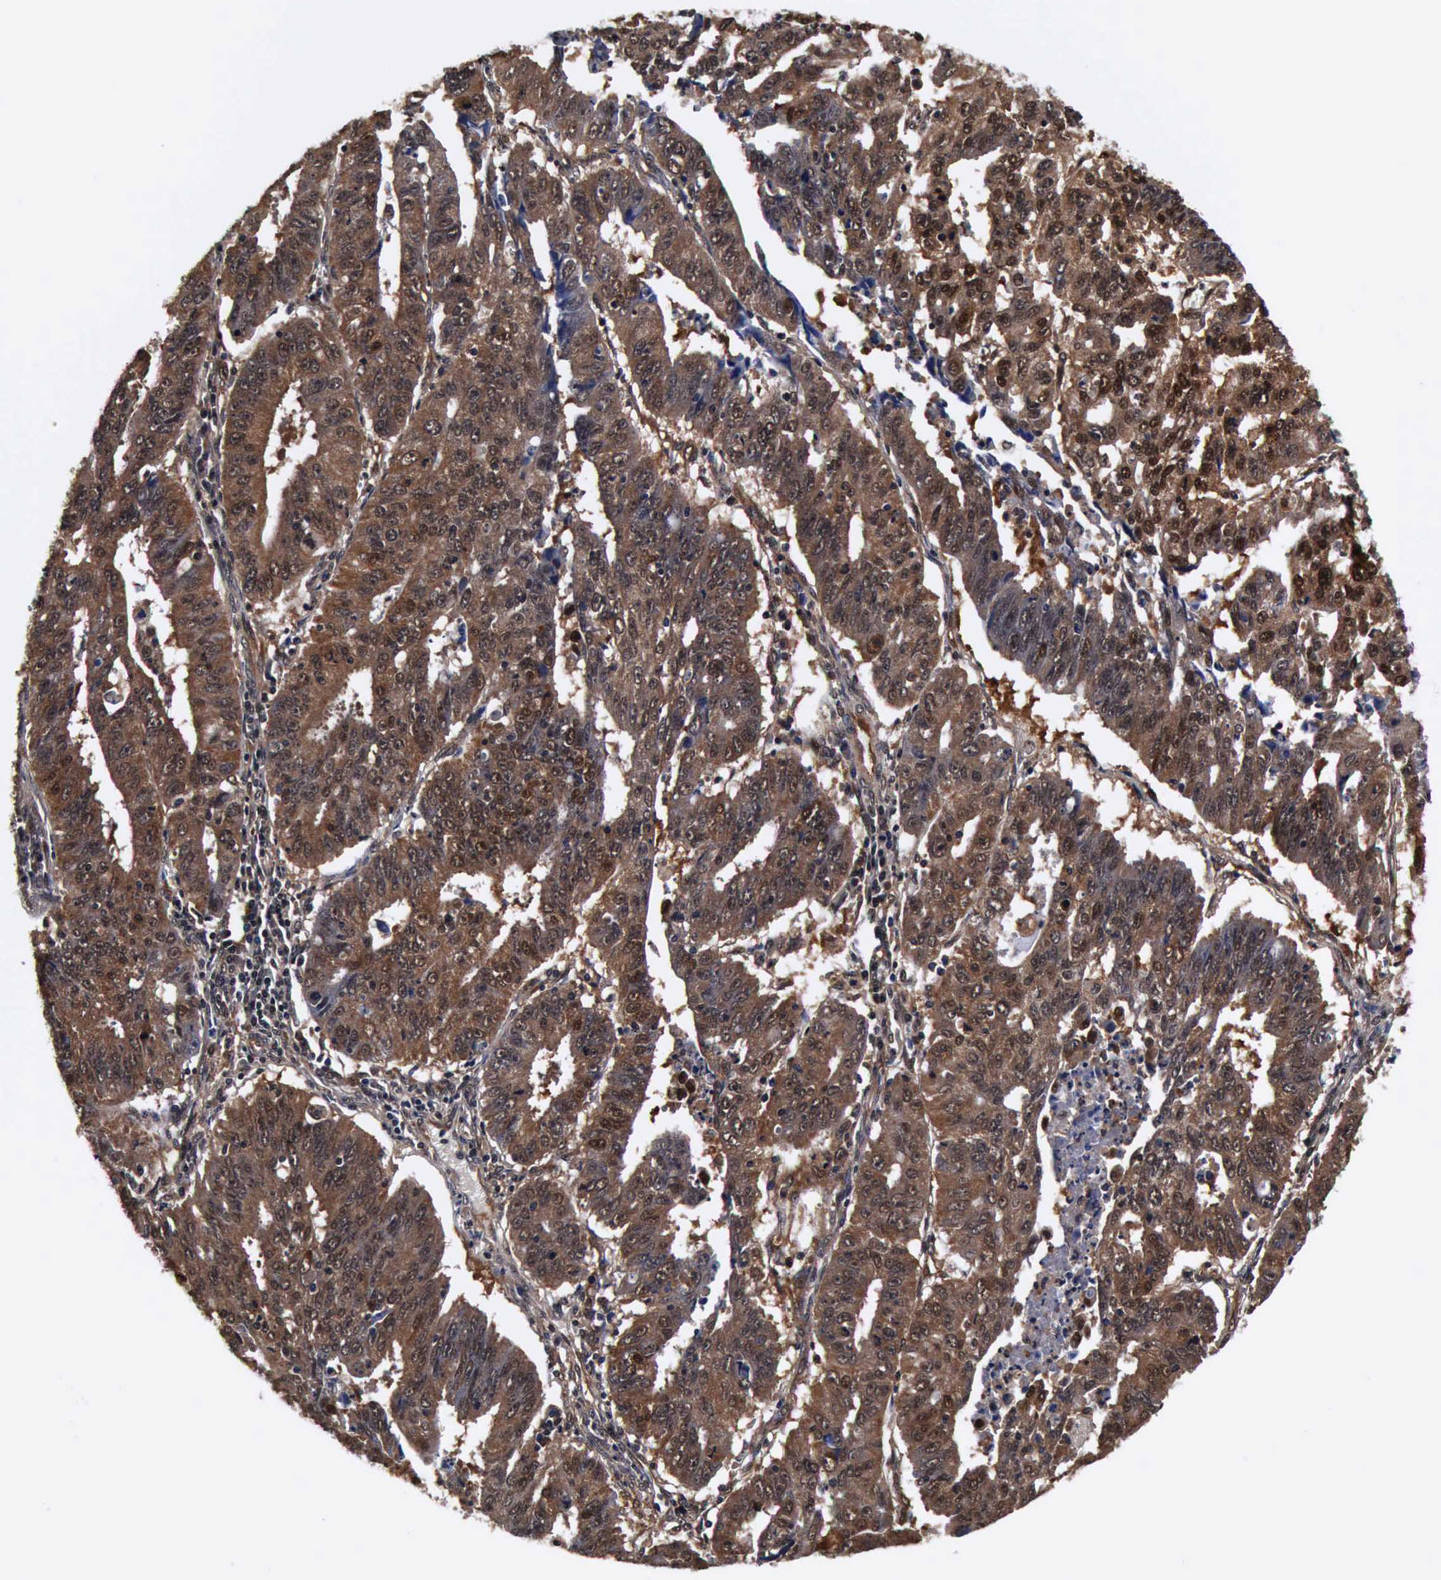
{"staining": {"intensity": "strong", "quantity": ">75%", "location": "cytoplasmic/membranous,nuclear"}, "tissue": "endometrial cancer", "cell_type": "Tumor cells", "image_type": "cancer", "snomed": [{"axis": "morphology", "description": "Adenocarcinoma, NOS"}, {"axis": "topography", "description": "Endometrium"}], "caption": "Endometrial adenocarcinoma stained with immunohistochemistry exhibits strong cytoplasmic/membranous and nuclear positivity in about >75% of tumor cells.", "gene": "UBC", "patient": {"sex": "female", "age": 42}}